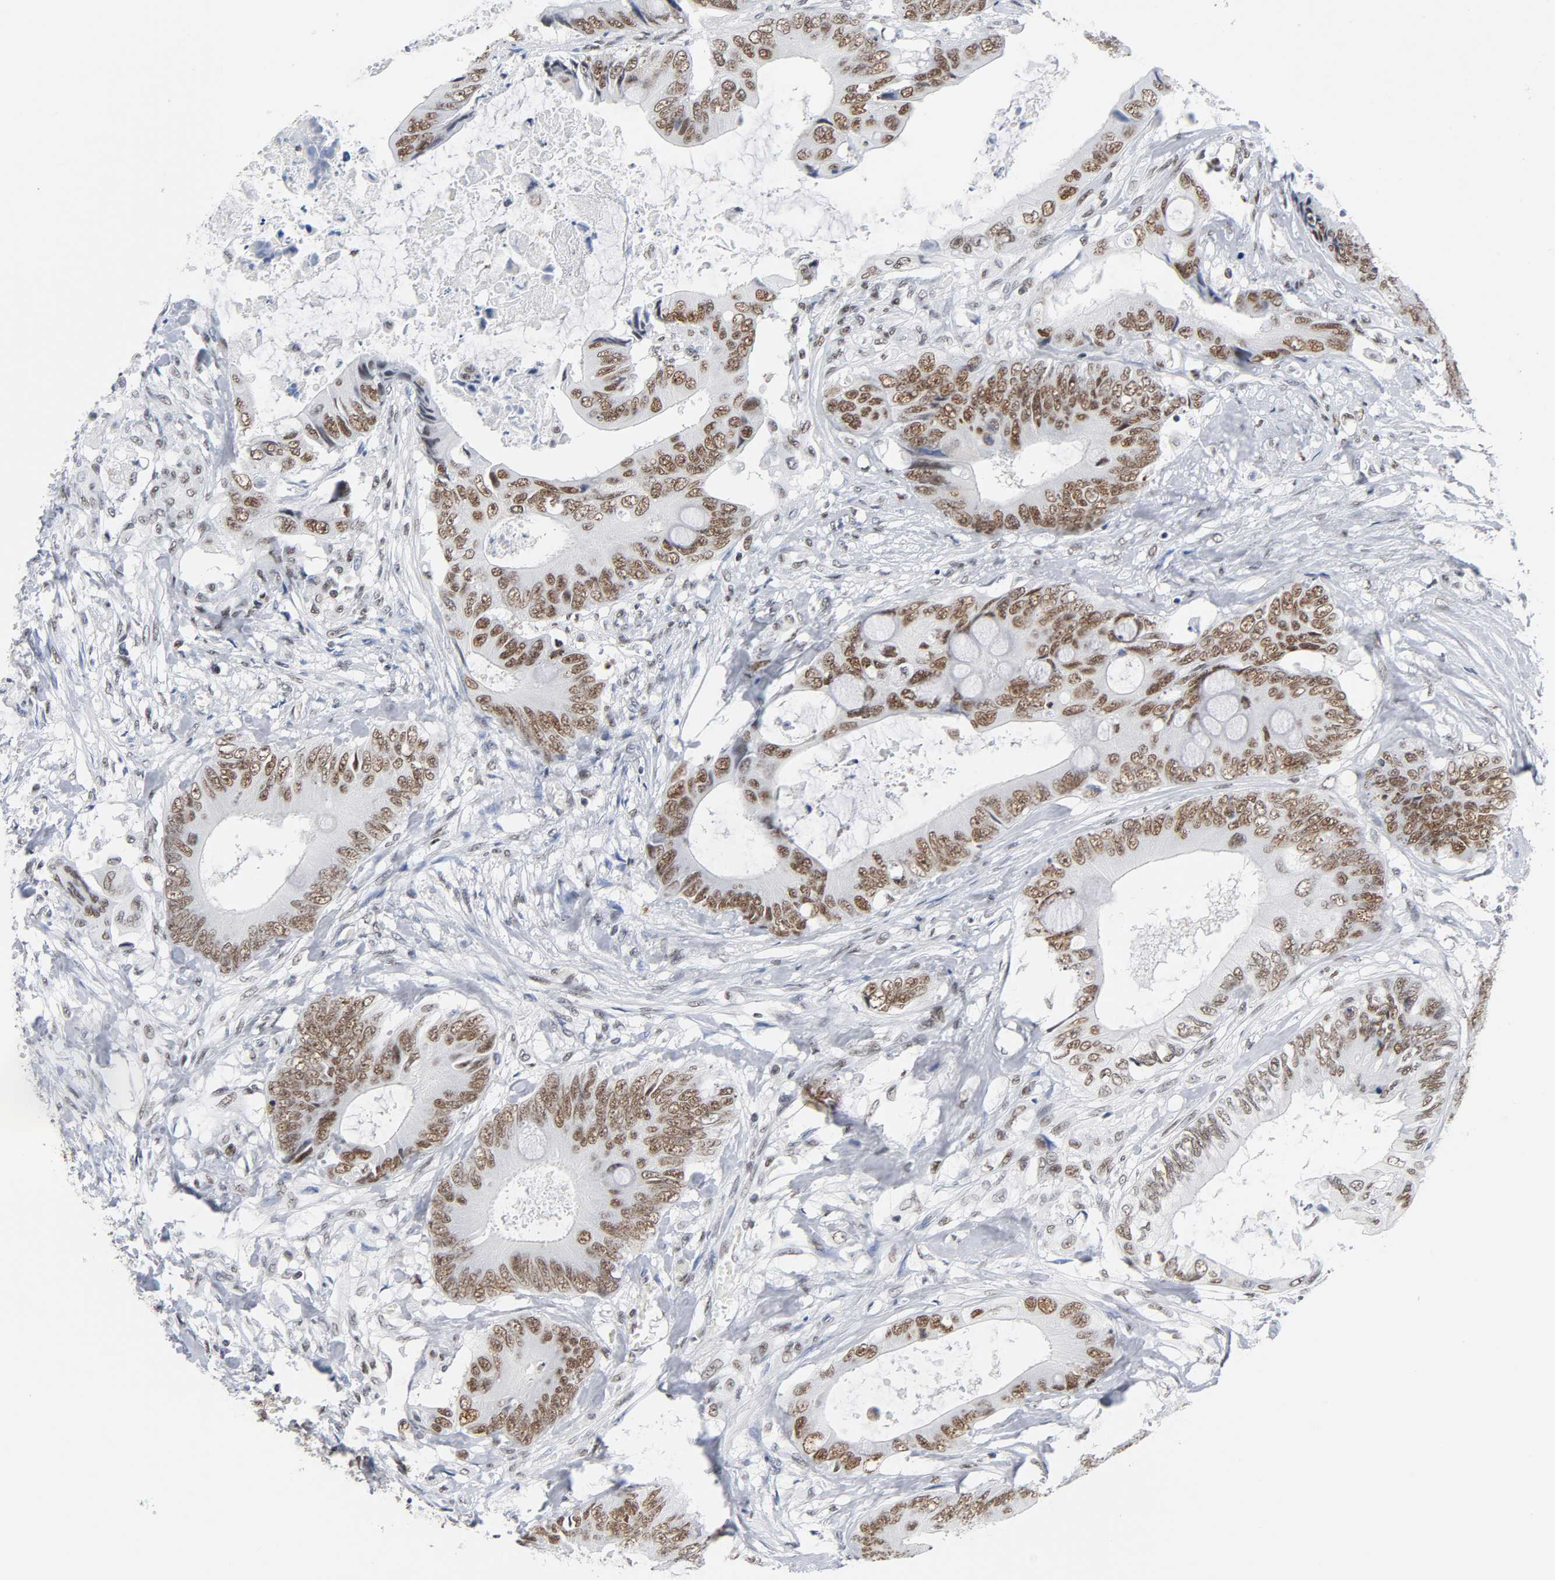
{"staining": {"intensity": "moderate", "quantity": ">75%", "location": "nuclear"}, "tissue": "colorectal cancer", "cell_type": "Tumor cells", "image_type": "cancer", "snomed": [{"axis": "morphology", "description": "Normal tissue, NOS"}, {"axis": "morphology", "description": "Adenocarcinoma, NOS"}, {"axis": "topography", "description": "Rectum"}, {"axis": "topography", "description": "Peripheral nerve tissue"}], "caption": "Moderate nuclear protein expression is identified in approximately >75% of tumor cells in adenocarcinoma (colorectal).", "gene": "CSTF2", "patient": {"sex": "female", "age": 77}}